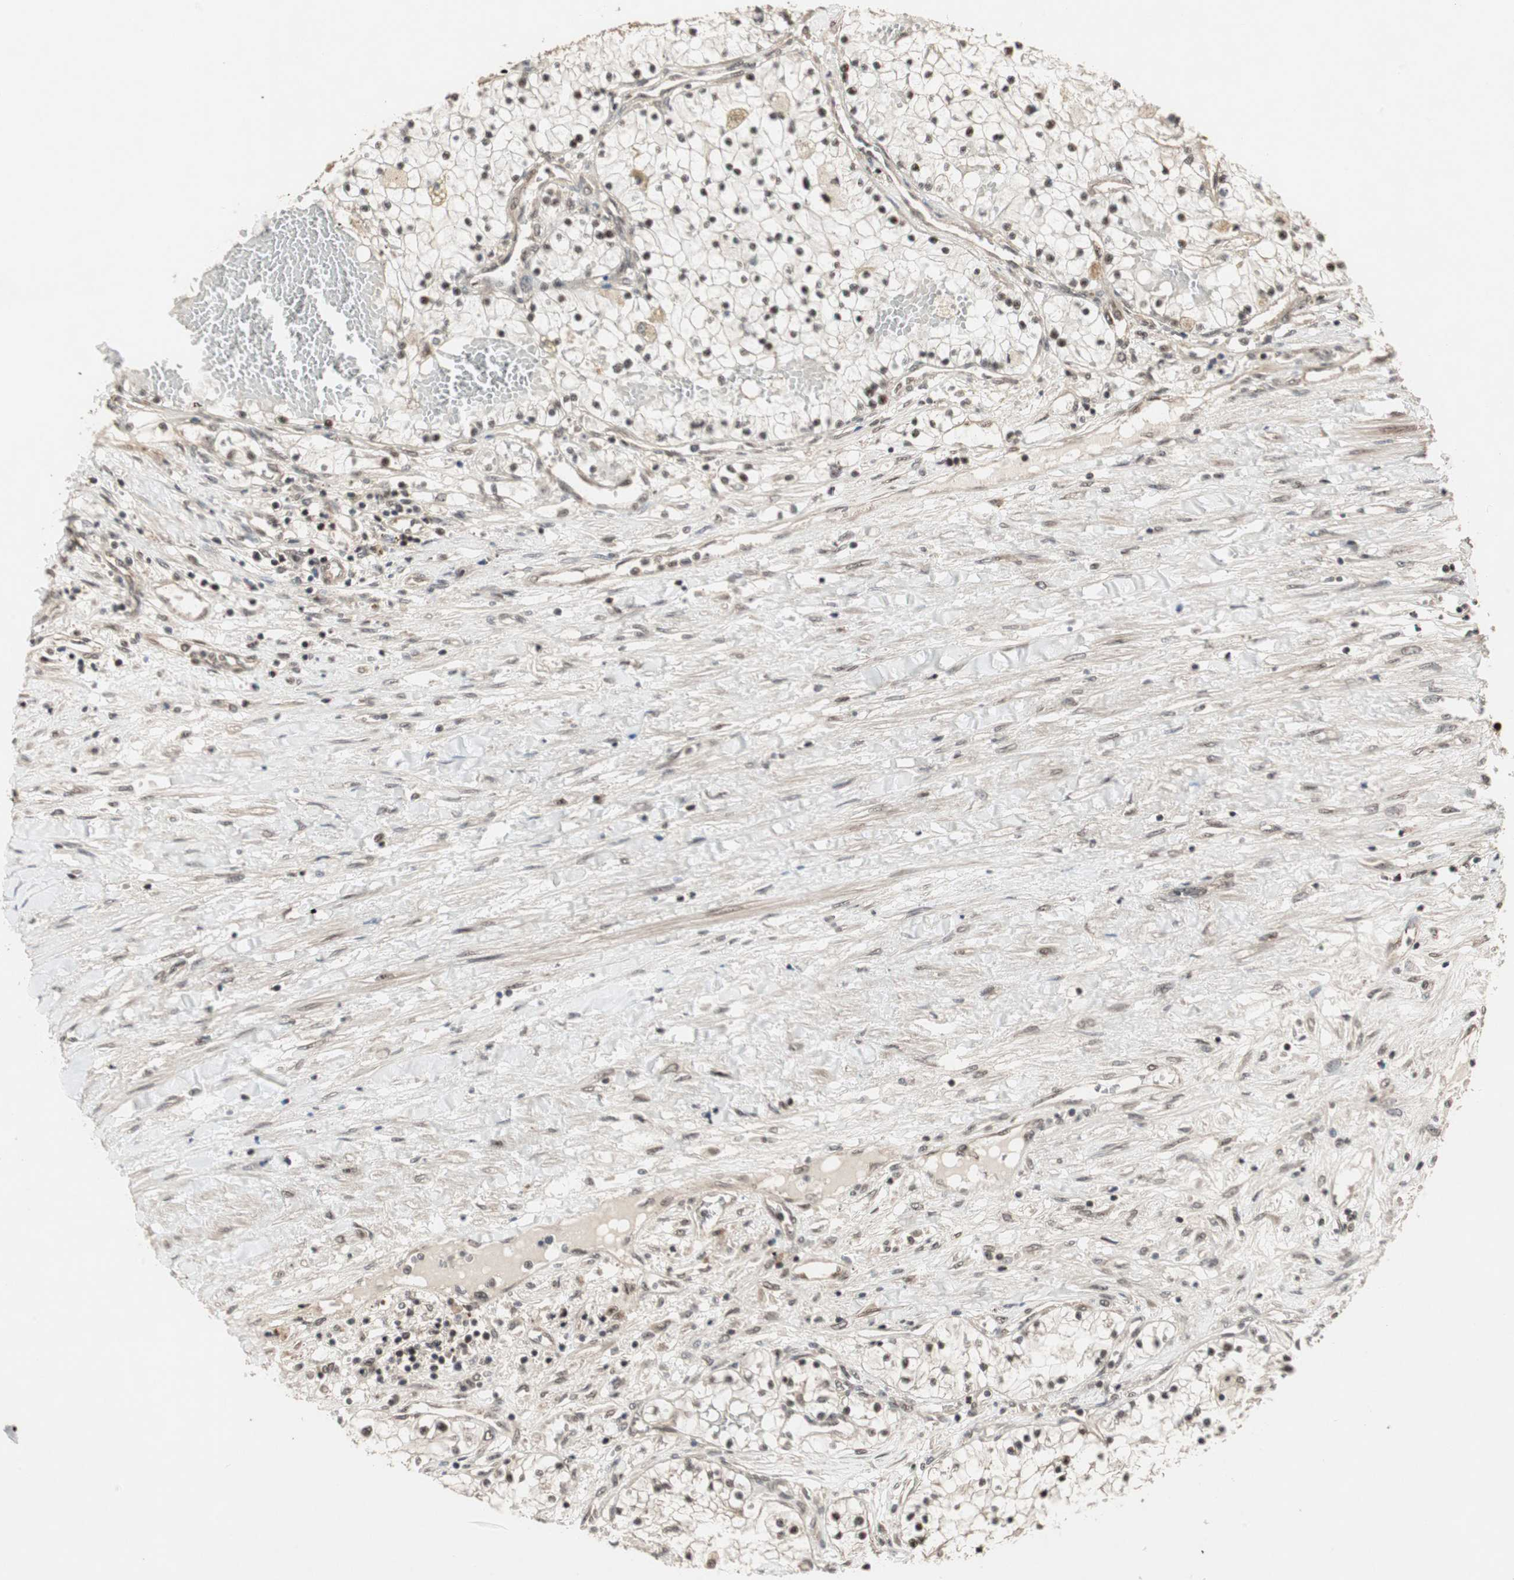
{"staining": {"intensity": "moderate", "quantity": ">75%", "location": "nuclear"}, "tissue": "renal cancer", "cell_type": "Tumor cells", "image_type": "cancer", "snomed": [{"axis": "morphology", "description": "Adenocarcinoma, NOS"}, {"axis": "topography", "description": "Kidney"}], "caption": "Tumor cells exhibit medium levels of moderate nuclear staining in approximately >75% of cells in human adenocarcinoma (renal). (DAB IHC with brightfield microscopy, high magnification).", "gene": "CSNK2B", "patient": {"sex": "male", "age": 68}}